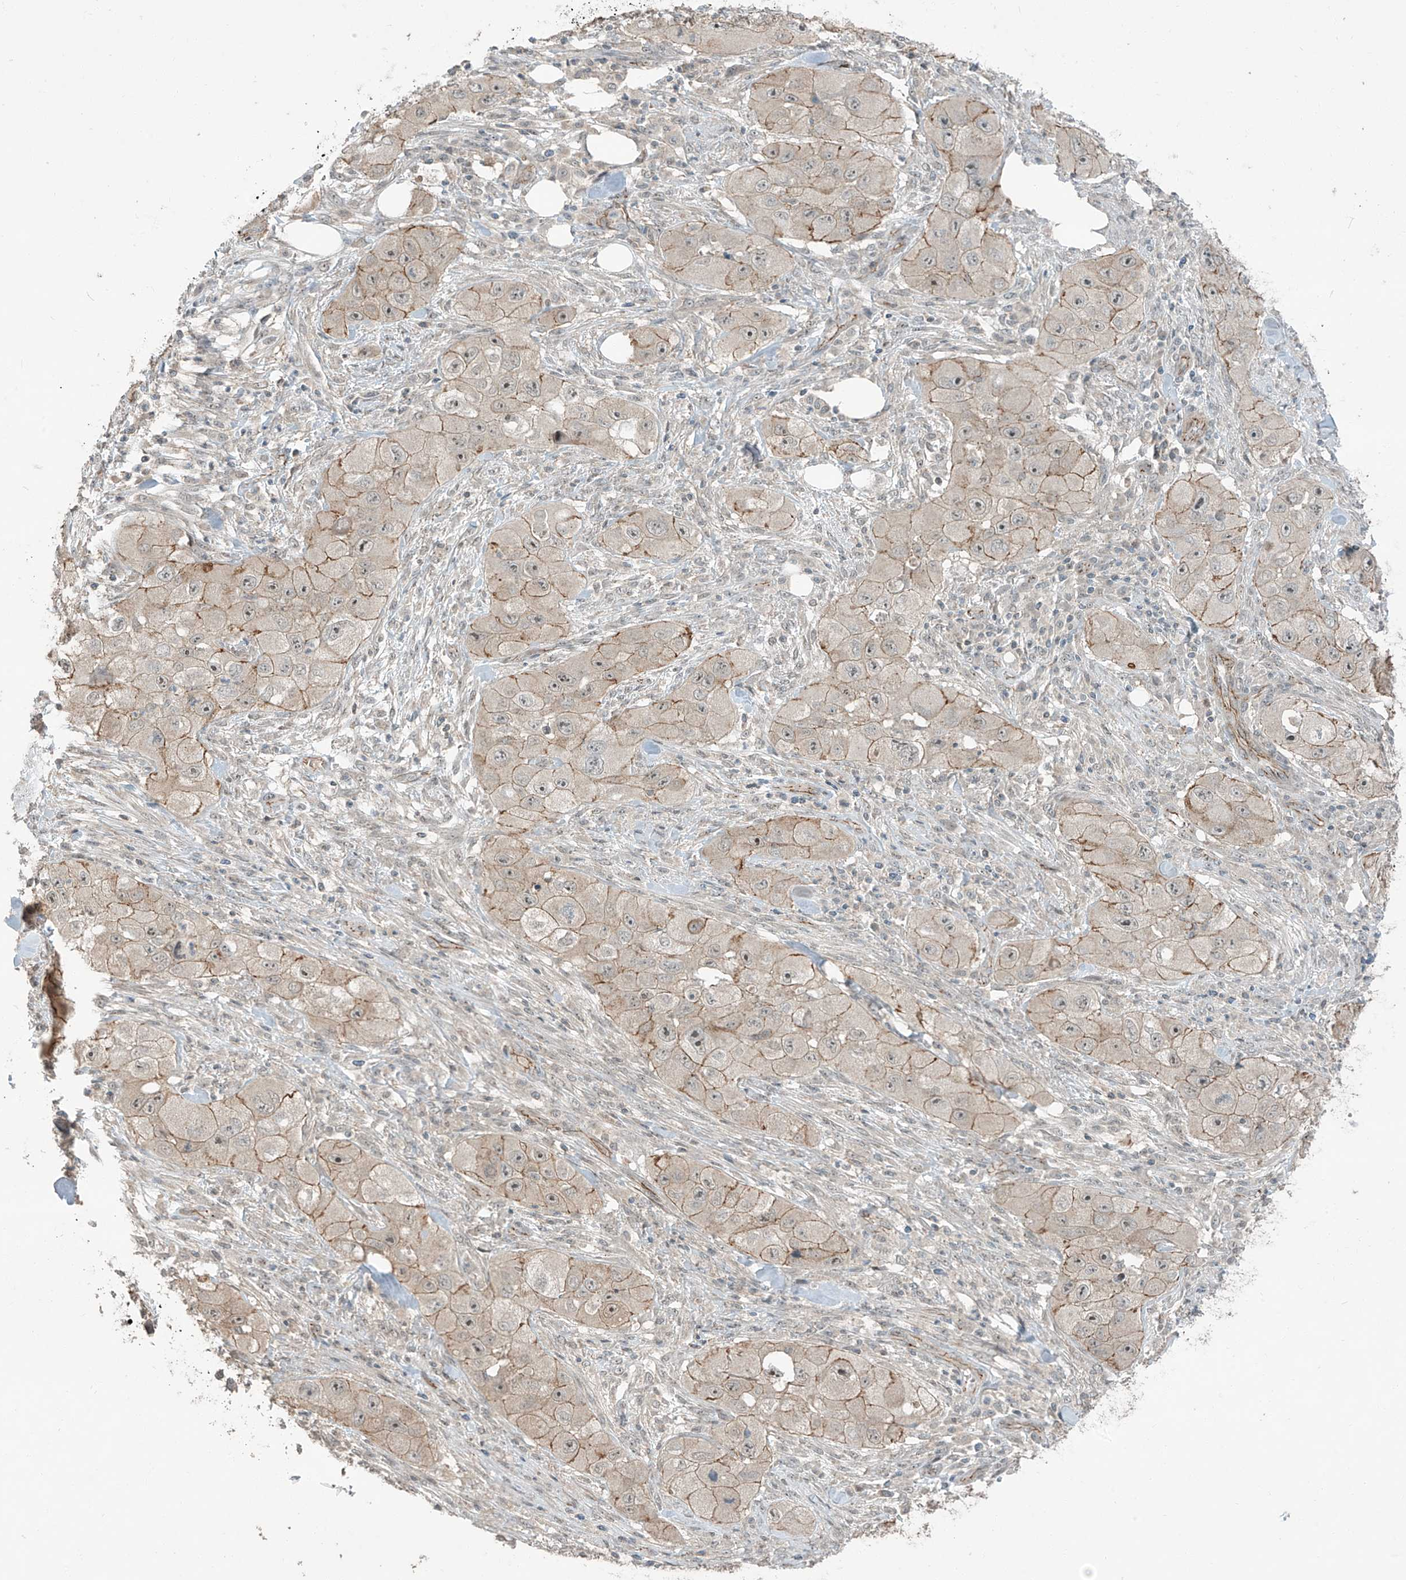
{"staining": {"intensity": "weak", "quantity": ">75%", "location": "cytoplasmic/membranous"}, "tissue": "skin cancer", "cell_type": "Tumor cells", "image_type": "cancer", "snomed": [{"axis": "morphology", "description": "Squamous cell carcinoma, NOS"}, {"axis": "topography", "description": "Skin"}, {"axis": "topography", "description": "Subcutis"}], "caption": "Approximately >75% of tumor cells in skin cancer demonstrate weak cytoplasmic/membranous protein staining as visualized by brown immunohistochemical staining.", "gene": "ZNF16", "patient": {"sex": "male", "age": 73}}